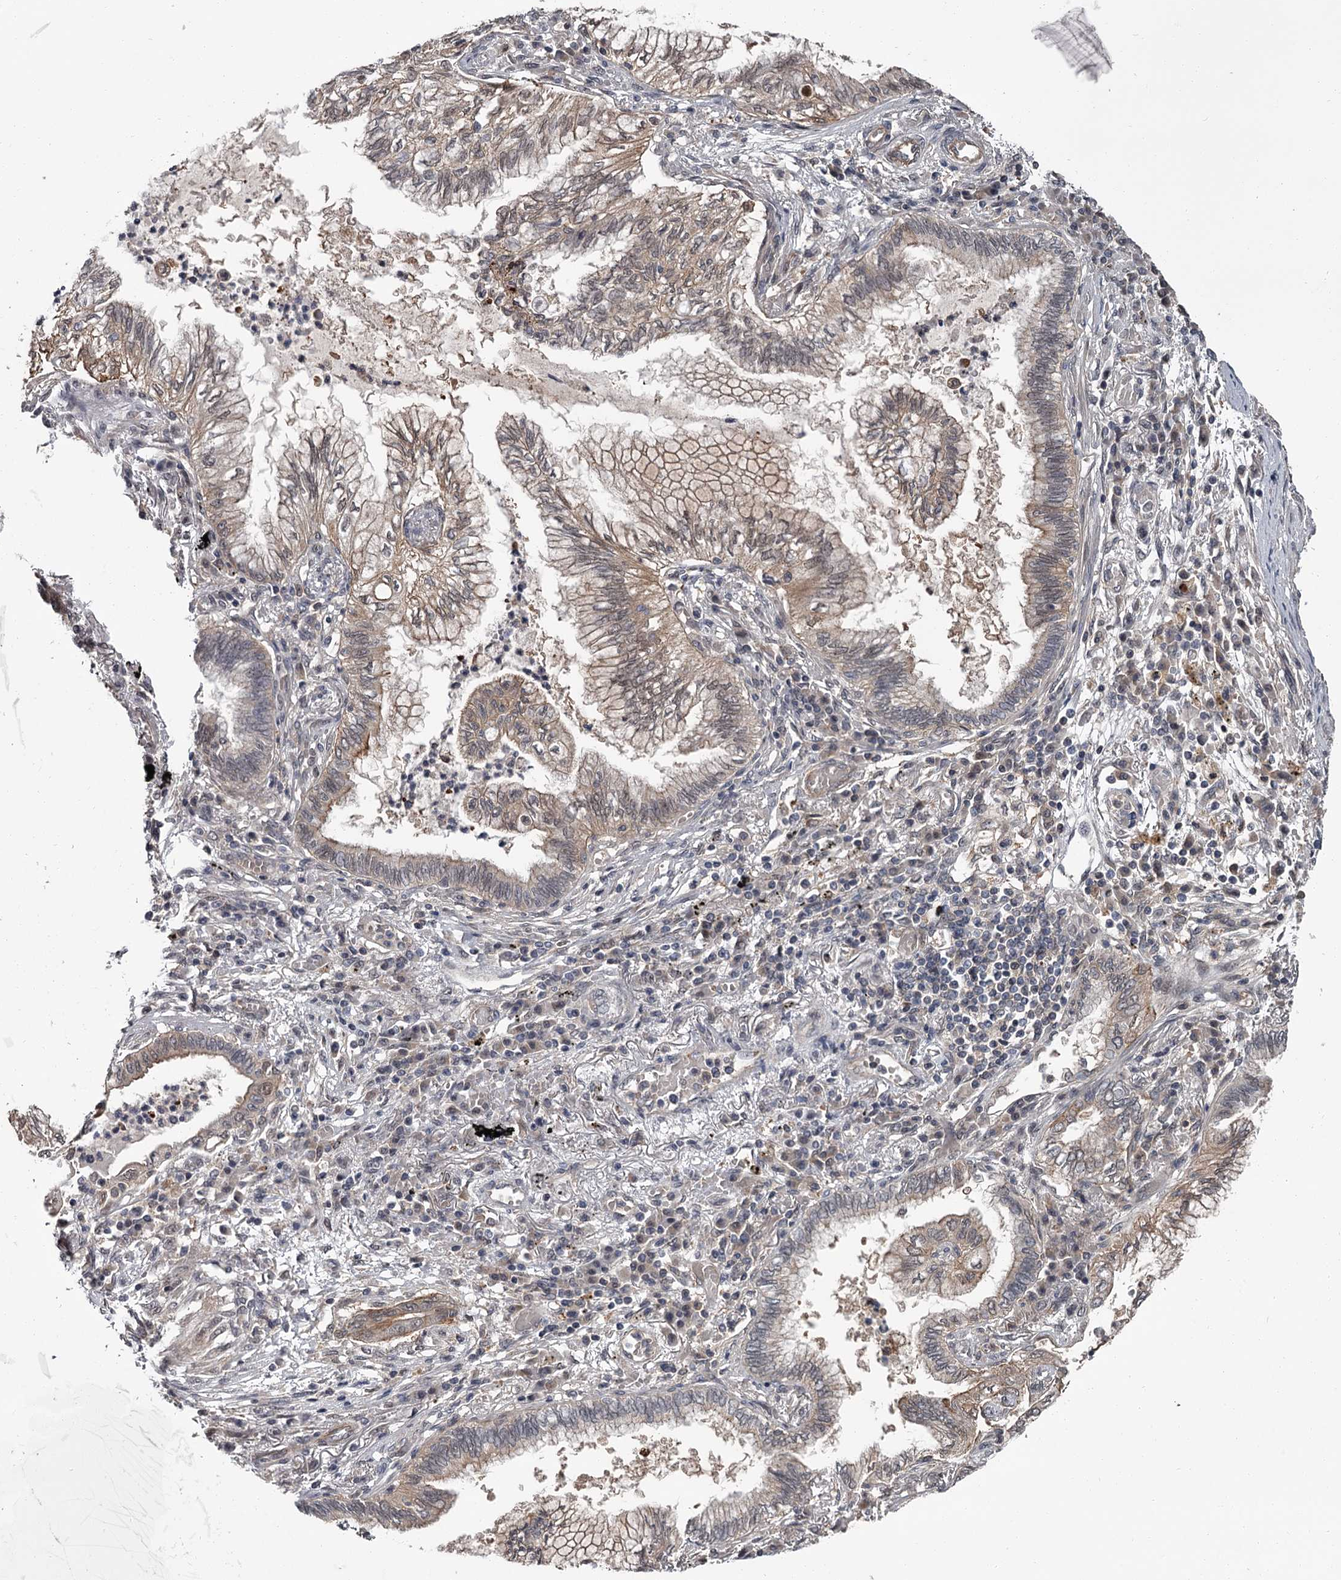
{"staining": {"intensity": "weak", "quantity": "25%-75%", "location": "cytoplasmic/membranous"}, "tissue": "lung cancer", "cell_type": "Tumor cells", "image_type": "cancer", "snomed": [{"axis": "morphology", "description": "Adenocarcinoma, NOS"}, {"axis": "topography", "description": "Lung"}], "caption": "An IHC histopathology image of neoplastic tissue is shown. Protein staining in brown highlights weak cytoplasmic/membranous positivity in lung adenocarcinoma within tumor cells.", "gene": "DAO", "patient": {"sex": "female", "age": 70}}